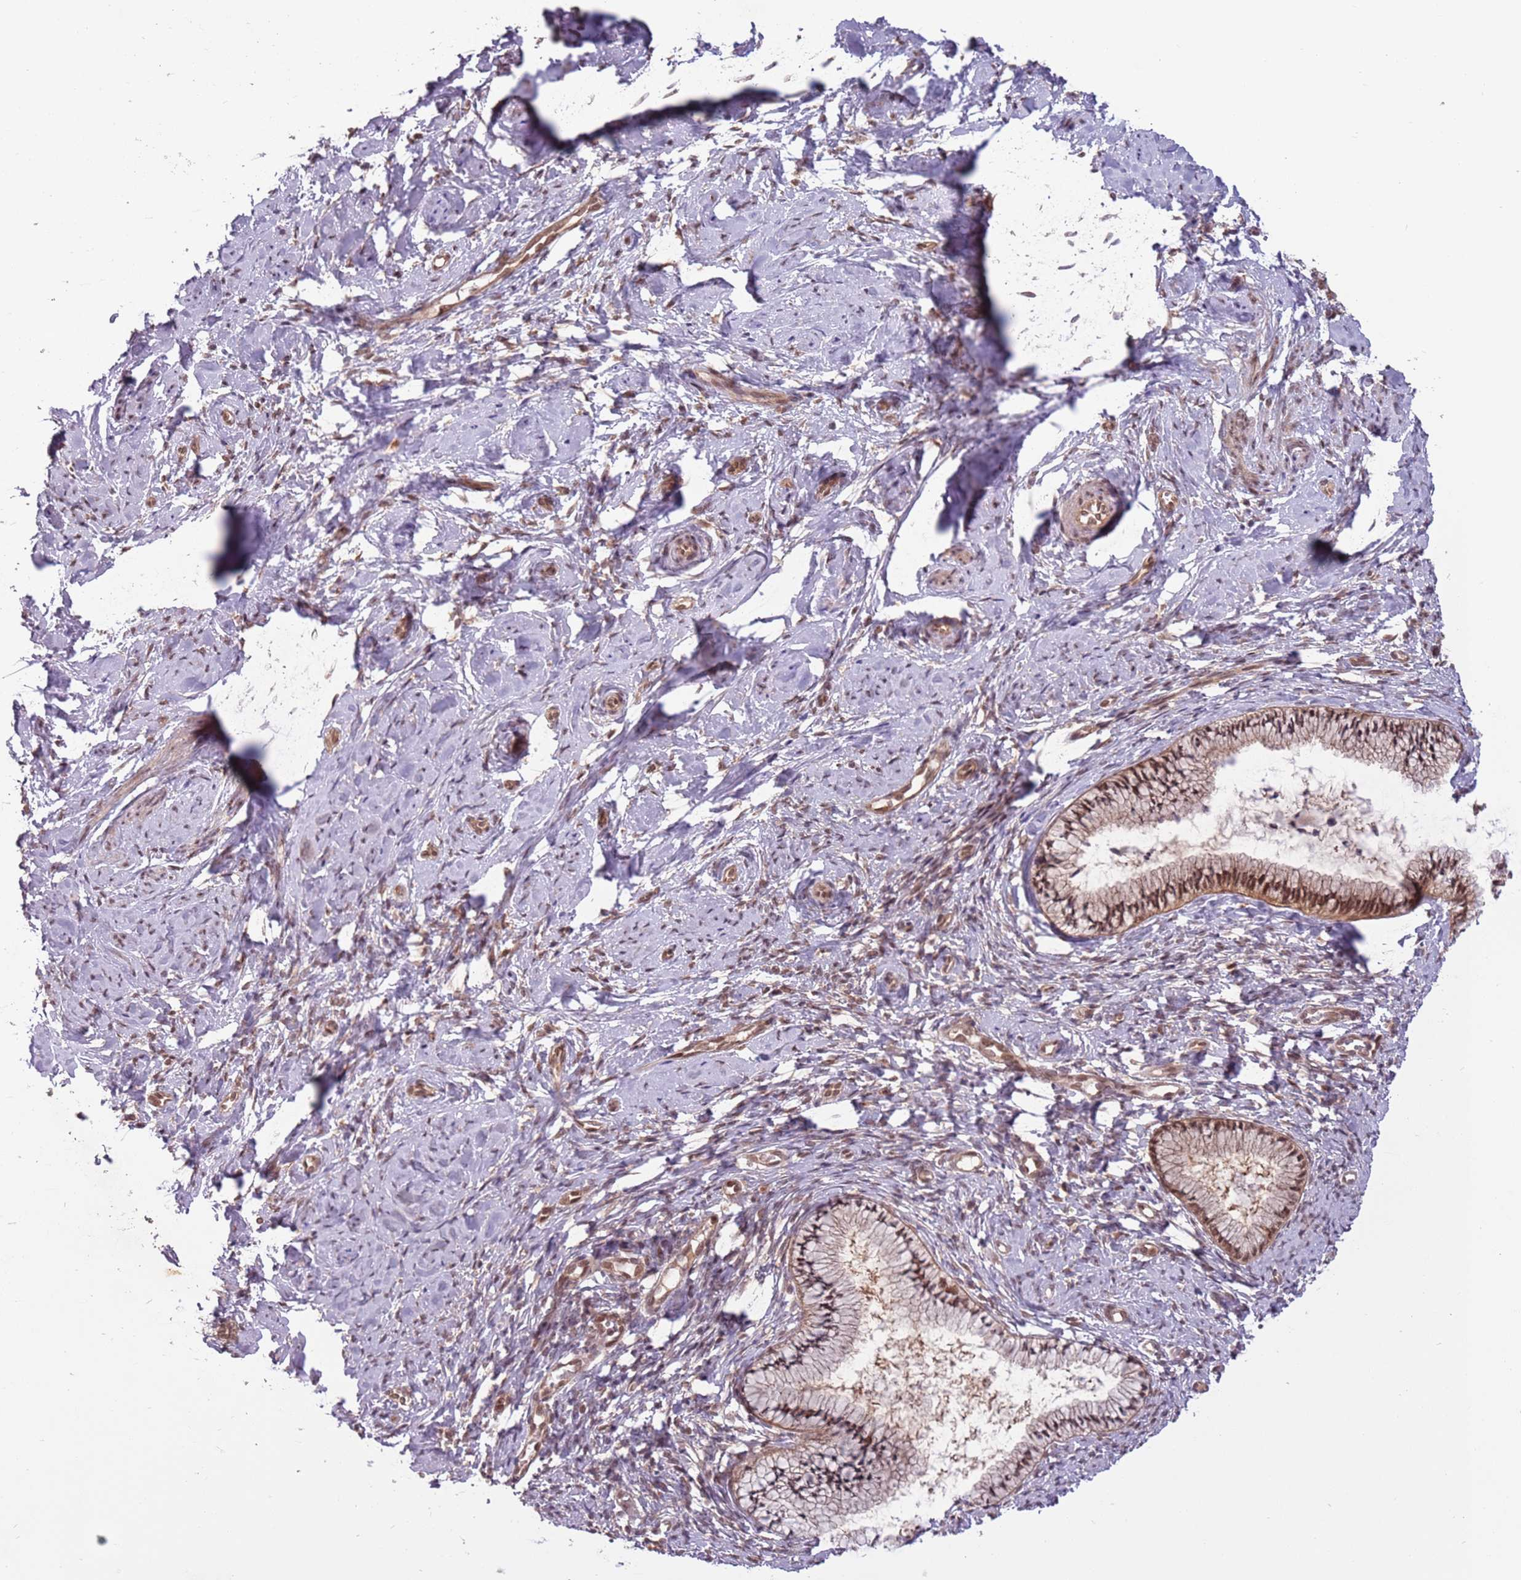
{"staining": {"intensity": "moderate", "quantity": ">75%", "location": "cytoplasmic/membranous,nuclear"}, "tissue": "cervix", "cell_type": "Glandular cells", "image_type": "normal", "snomed": [{"axis": "morphology", "description": "Normal tissue, NOS"}, {"axis": "topography", "description": "Cervix"}], "caption": "Immunohistochemistry of normal human cervix displays medium levels of moderate cytoplasmic/membranous,nuclear positivity in approximately >75% of glandular cells.", "gene": "ADAMTS3", "patient": {"sex": "female", "age": 57}}